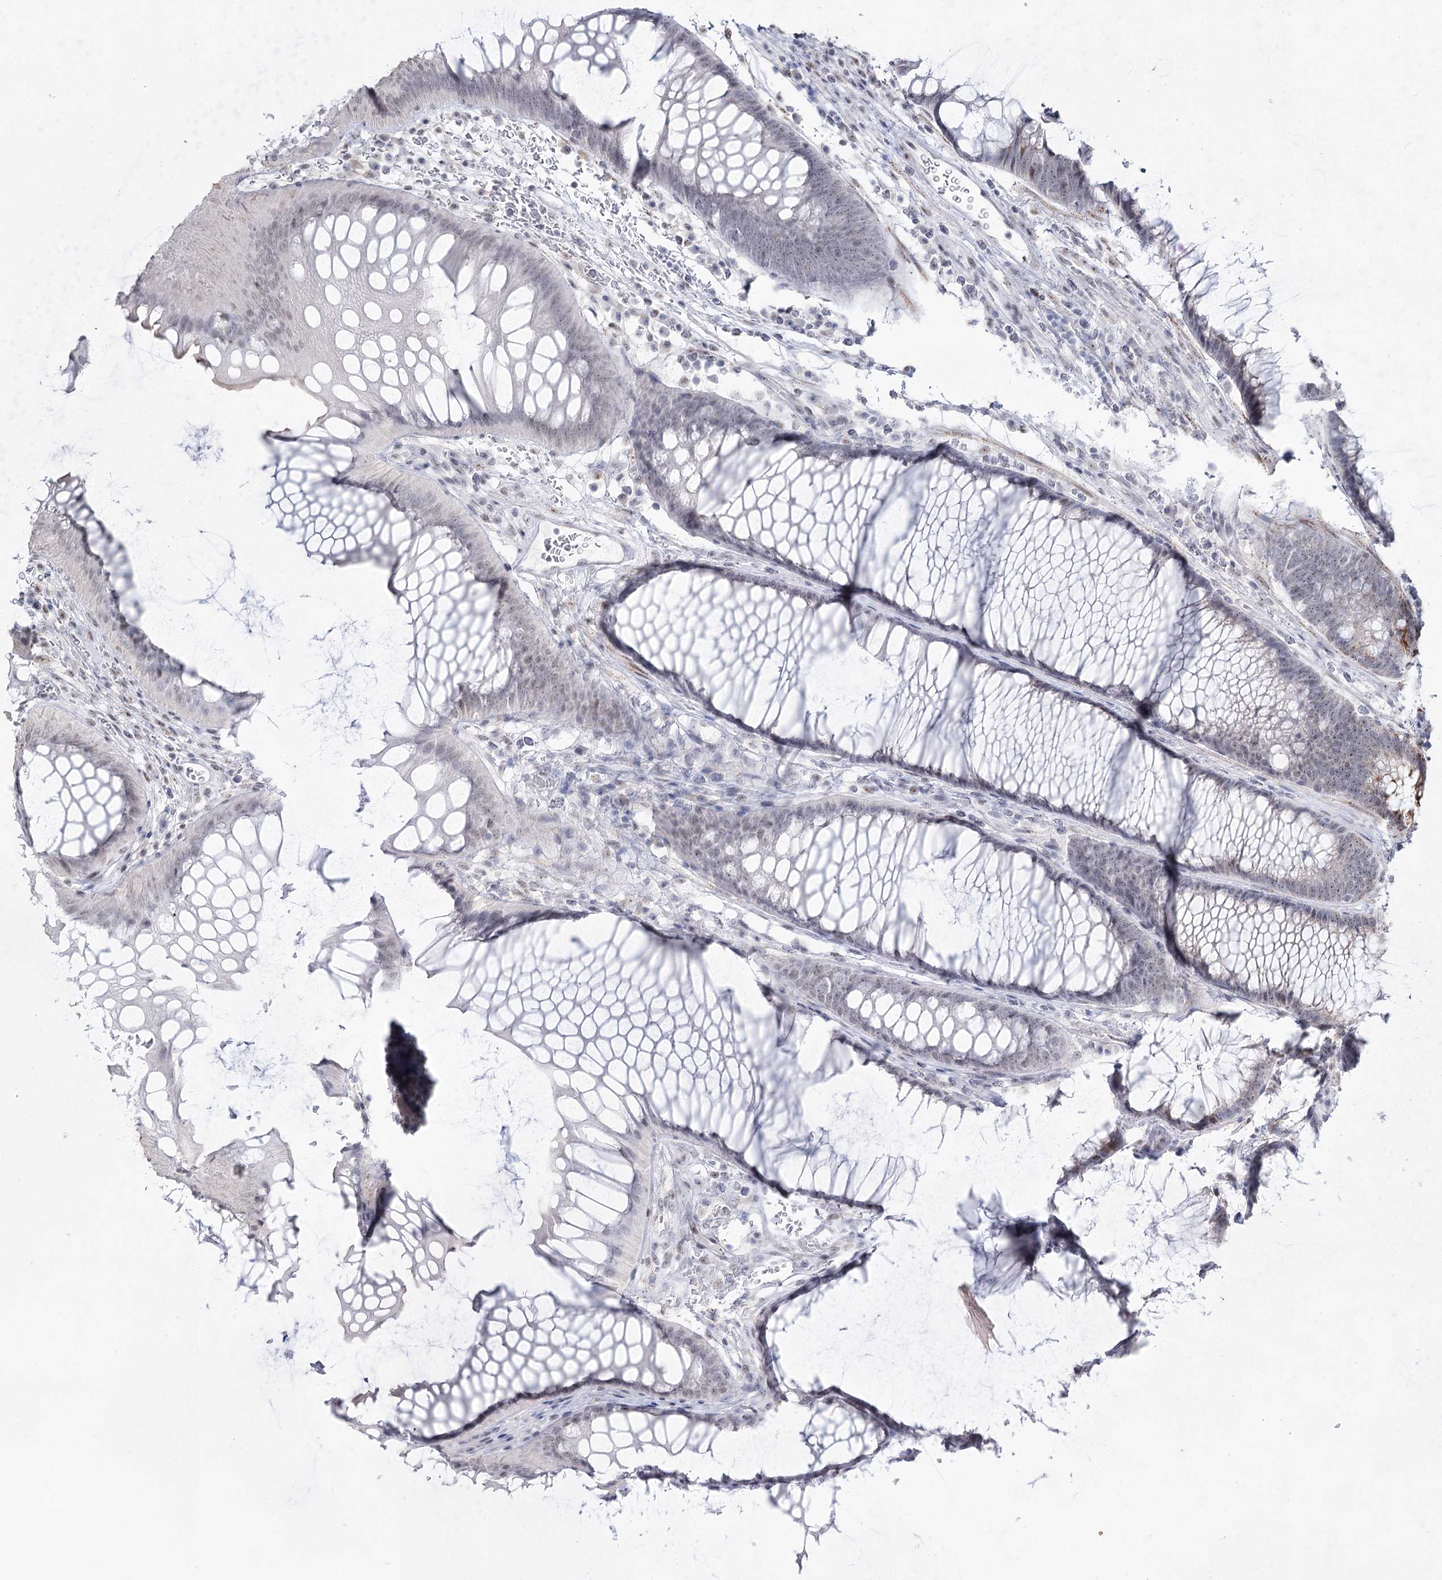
{"staining": {"intensity": "negative", "quantity": "none", "location": "none"}, "tissue": "colon", "cell_type": "Endothelial cells", "image_type": "normal", "snomed": [{"axis": "morphology", "description": "Normal tissue, NOS"}, {"axis": "topography", "description": "Colon"}], "caption": "Human colon stained for a protein using immunohistochemistry (IHC) demonstrates no positivity in endothelial cells.", "gene": "DDX50", "patient": {"sex": "female", "age": 82}}